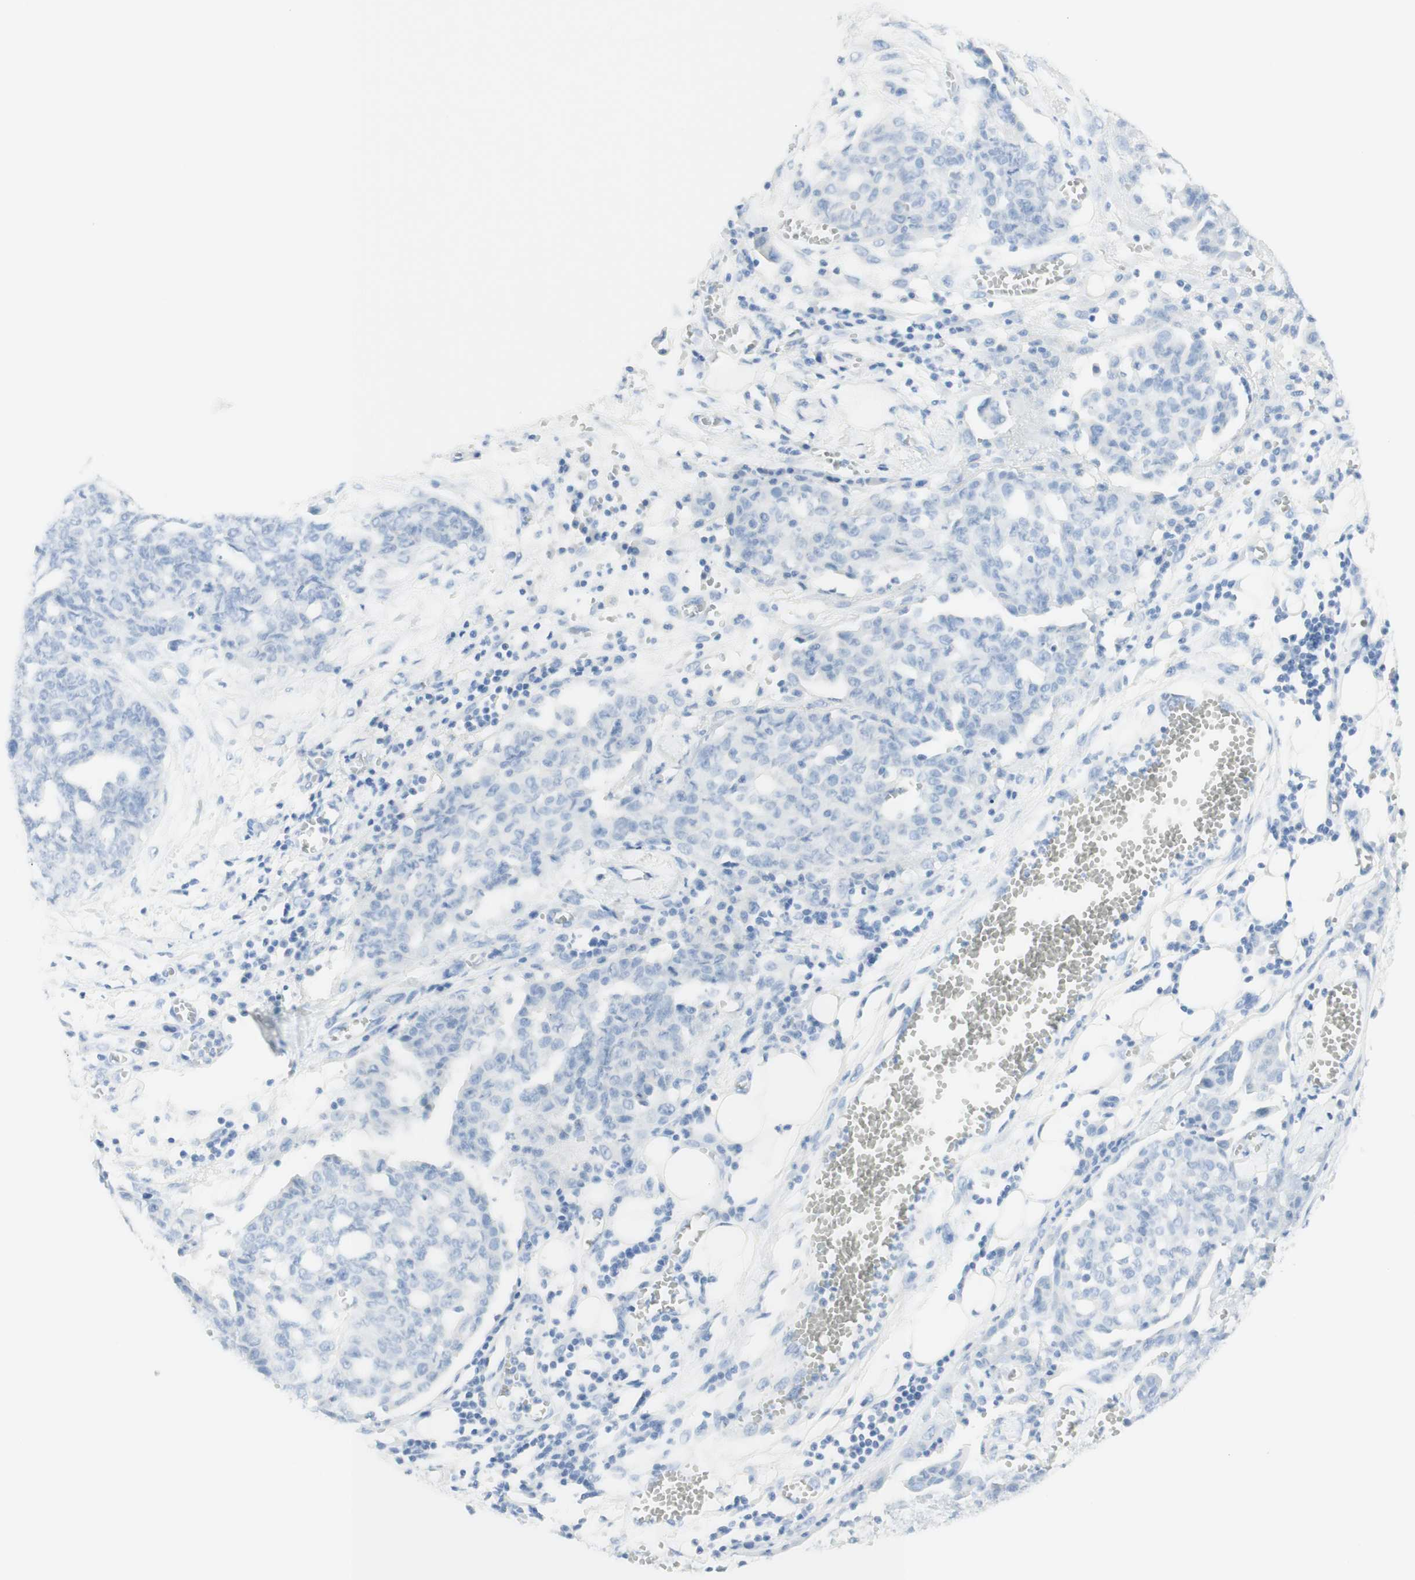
{"staining": {"intensity": "negative", "quantity": "none", "location": "none"}, "tissue": "ovarian cancer", "cell_type": "Tumor cells", "image_type": "cancer", "snomed": [{"axis": "morphology", "description": "Cystadenocarcinoma, serous, NOS"}, {"axis": "topography", "description": "Soft tissue"}, {"axis": "topography", "description": "Ovary"}], "caption": "Histopathology image shows no significant protein positivity in tumor cells of serous cystadenocarcinoma (ovarian).", "gene": "TPO", "patient": {"sex": "female", "age": 57}}